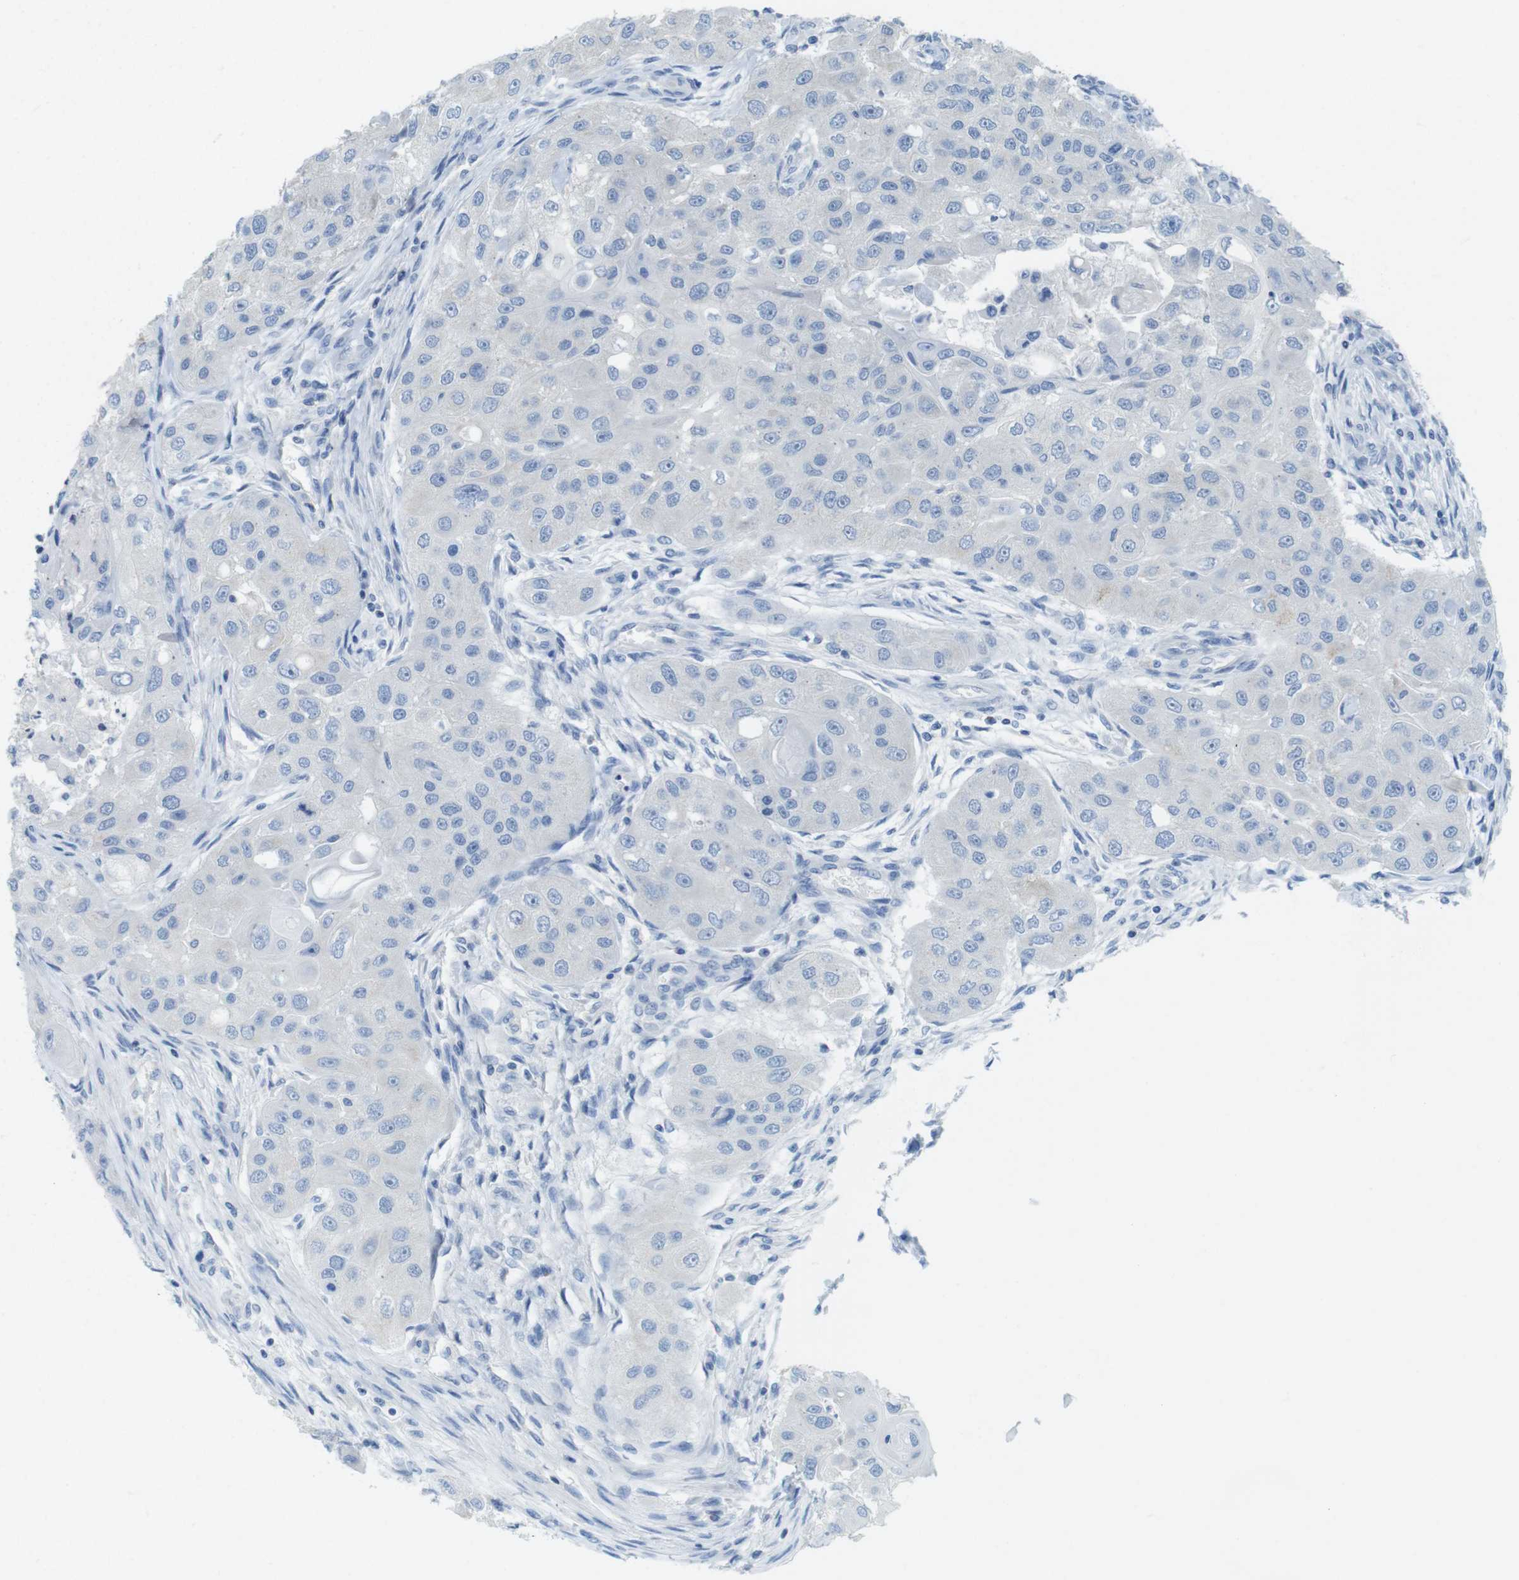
{"staining": {"intensity": "negative", "quantity": "none", "location": "none"}, "tissue": "head and neck cancer", "cell_type": "Tumor cells", "image_type": "cancer", "snomed": [{"axis": "morphology", "description": "Normal tissue, NOS"}, {"axis": "morphology", "description": "Squamous cell carcinoma, NOS"}, {"axis": "topography", "description": "Skeletal muscle"}, {"axis": "topography", "description": "Head-Neck"}], "caption": "This is a photomicrograph of immunohistochemistry (IHC) staining of squamous cell carcinoma (head and neck), which shows no positivity in tumor cells.", "gene": "ASIC5", "patient": {"sex": "male", "age": 51}}